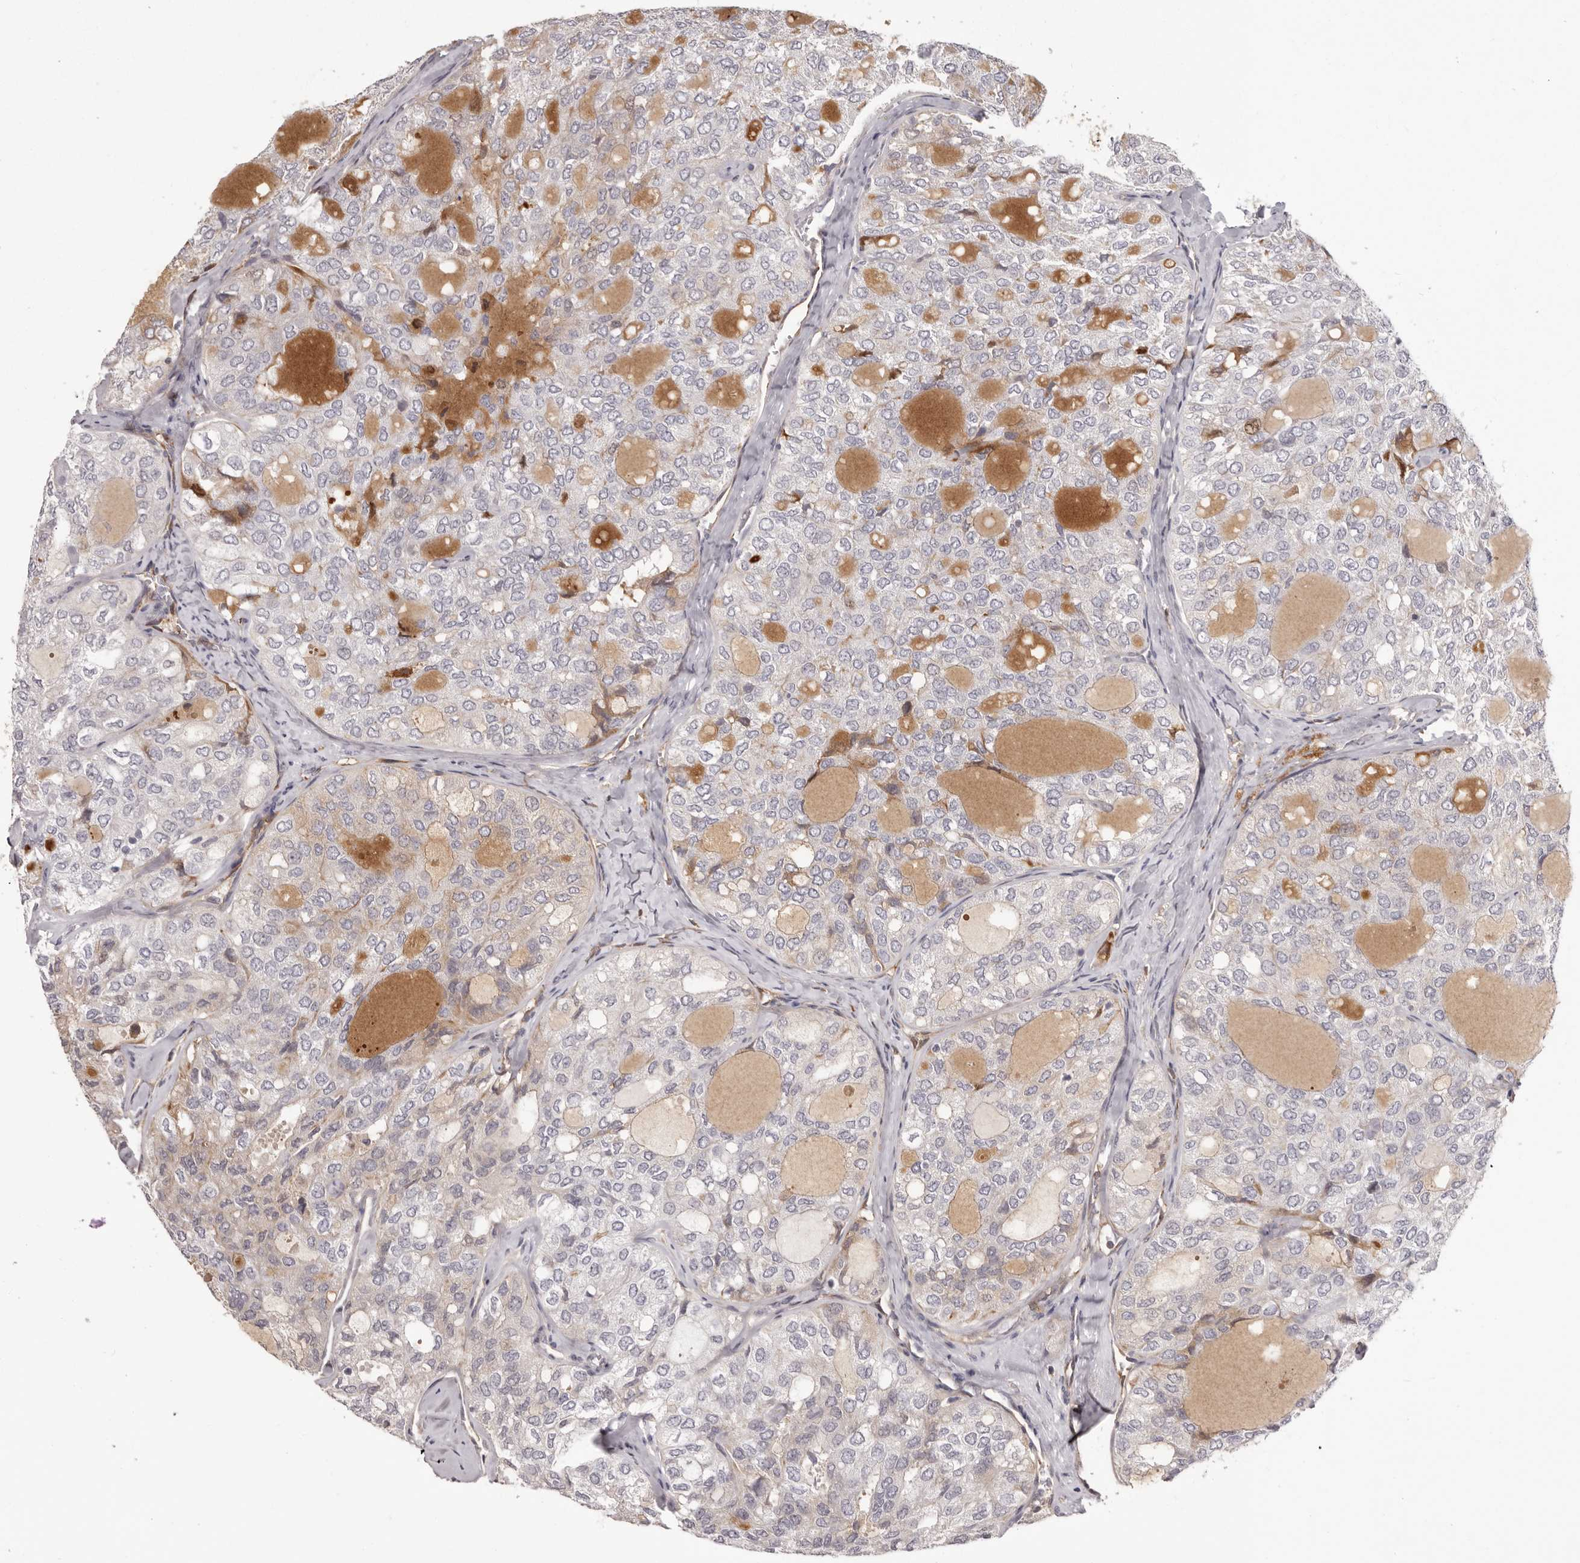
{"staining": {"intensity": "negative", "quantity": "none", "location": "none"}, "tissue": "thyroid cancer", "cell_type": "Tumor cells", "image_type": "cancer", "snomed": [{"axis": "morphology", "description": "Follicular adenoma carcinoma, NOS"}, {"axis": "topography", "description": "Thyroid gland"}], "caption": "The immunohistochemistry (IHC) photomicrograph has no significant positivity in tumor cells of thyroid follicular adenoma carcinoma tissue.", "gene": "OTUD3", "patient": {"sex": "male", "age": 75}}